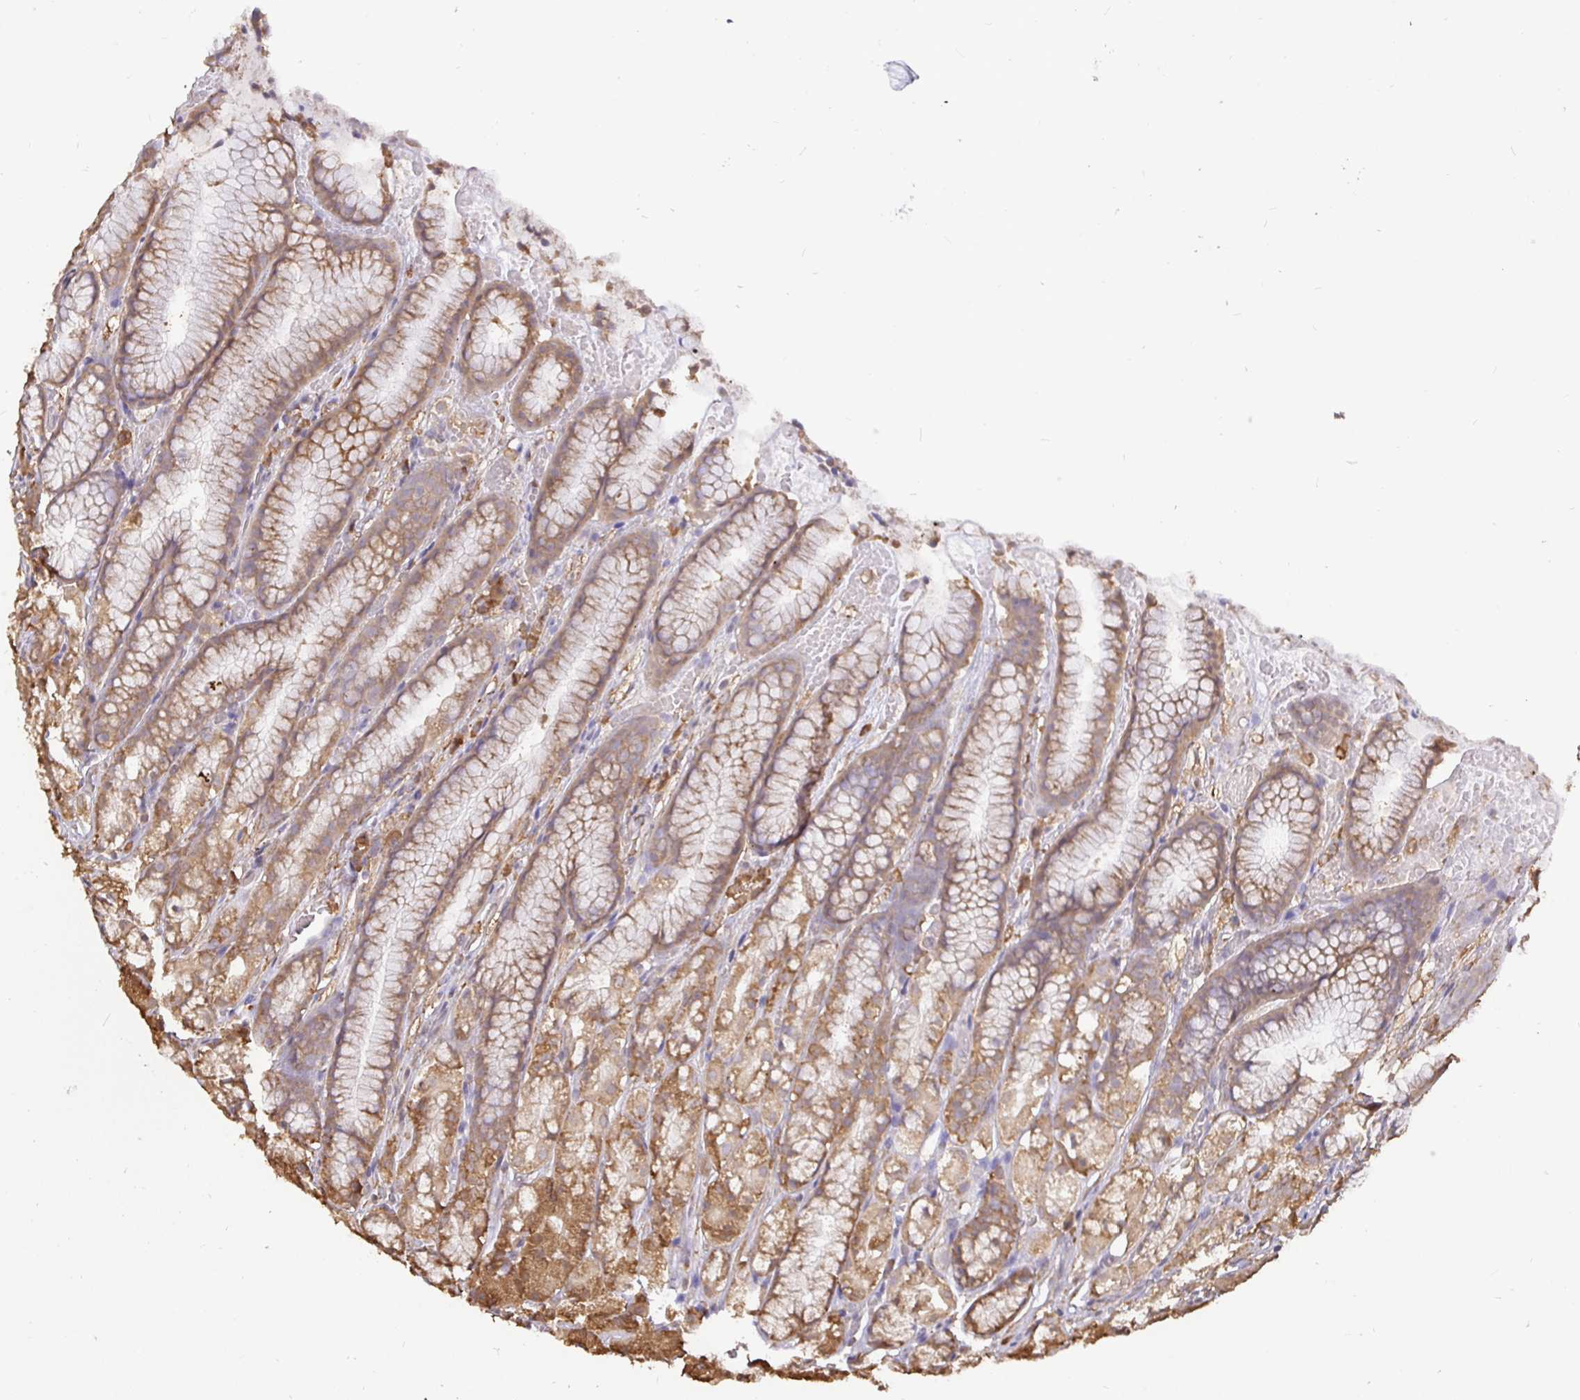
{"staining": {"intensity": "moderate", "quantity": "25%-75%", "location": "cytoplasmic/membranous"}, "tissue": "stomach", "cell_type": "Glandular cells", "image_type": "normal", "snomed": [{"axis": "morphology", "description": "Normal tissue, NOS"}, {"axis": "topography", "description": "Smooth muscle"}, {"axis": "topography", "description": "Stomach"}], "caption": "Glandular cells reveal medium levels of moderate cytoplasmic/membranous expression in about 25%-75% of cells in normal stomach. The protein of interest is shown in brown color, while the nuclei are stained blue.", "gene": "MAPK8IP3", "patient": {"sex": "male", "age": 70}}